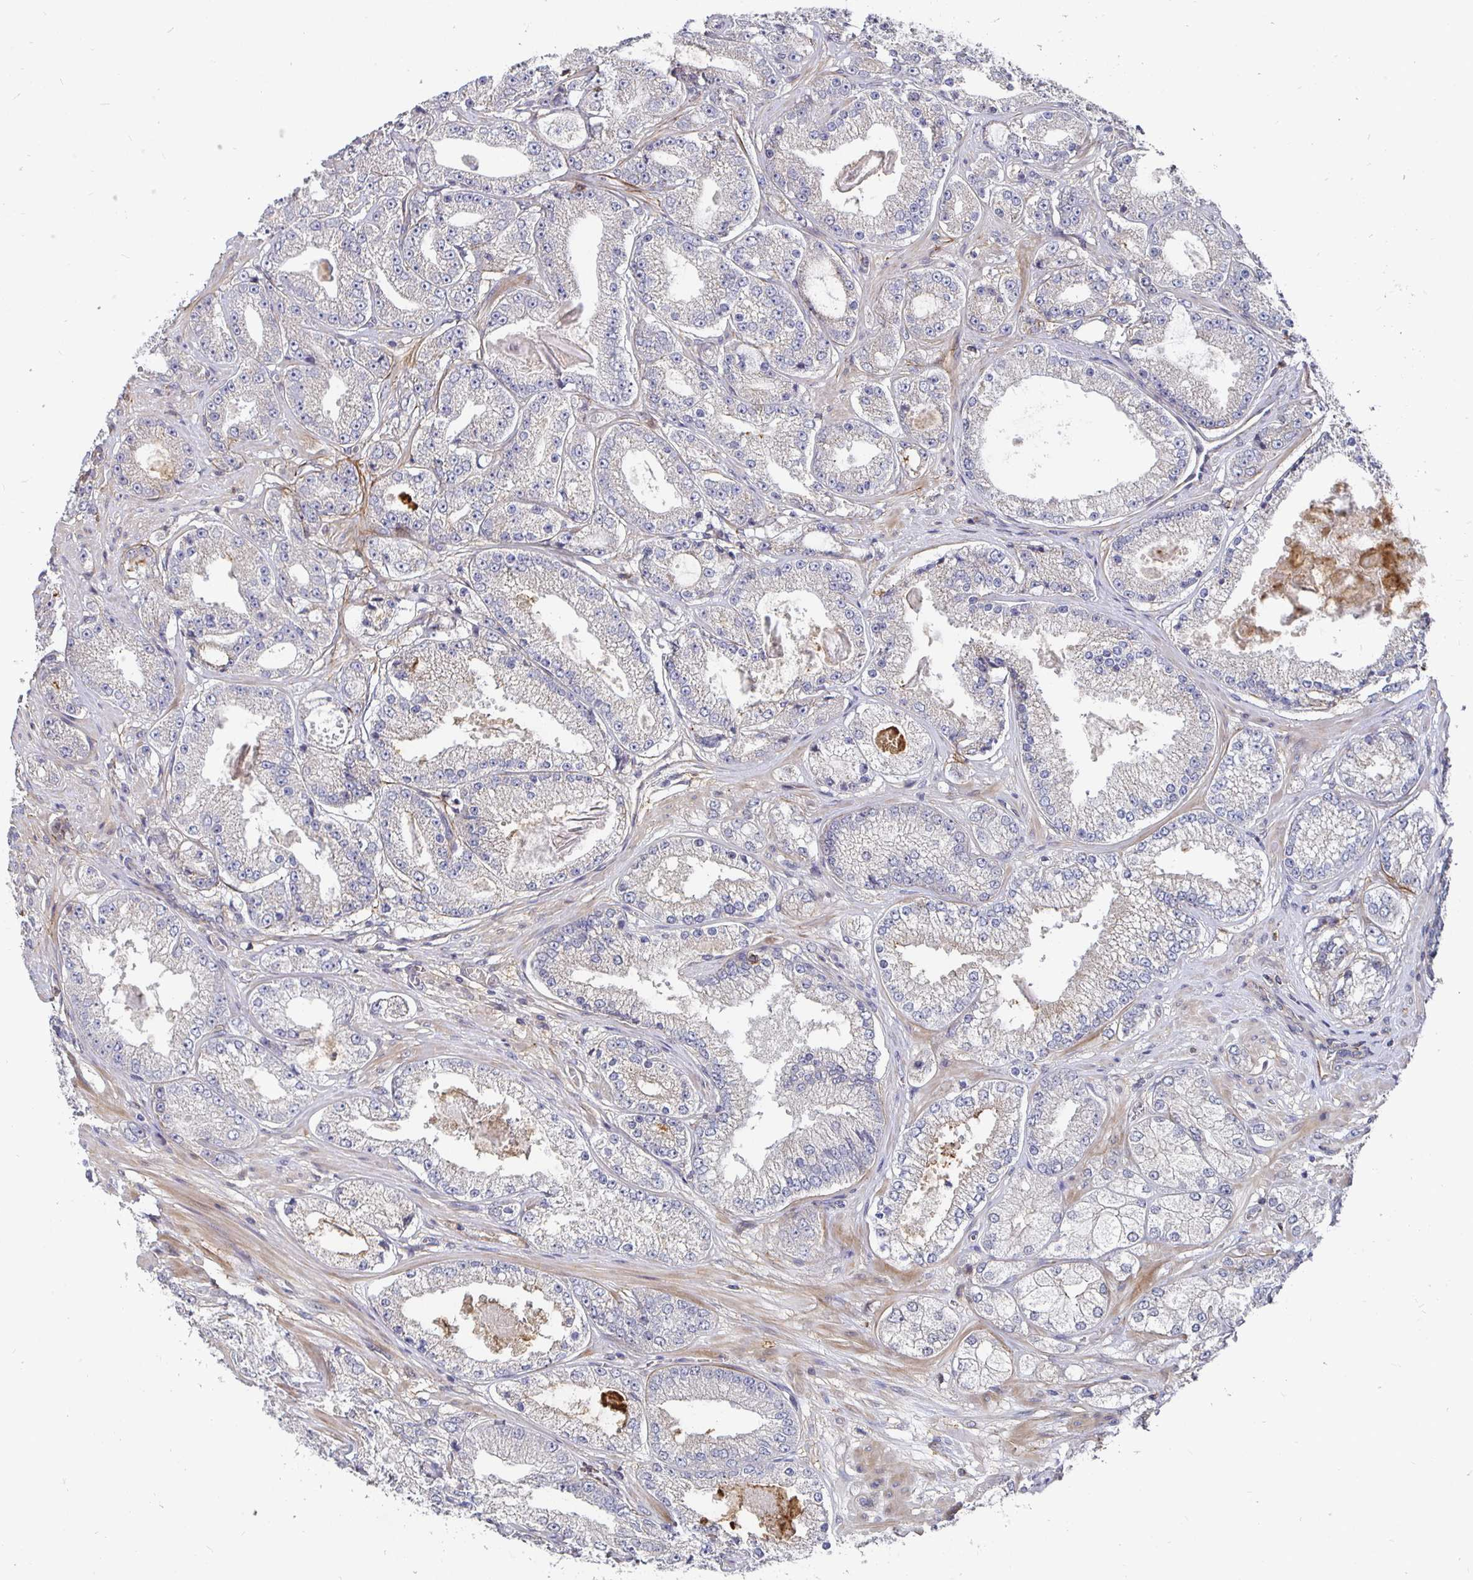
{"staining": {"intensity": "negative", "quantity": "none", "location": "none"}, "tissue": "prostate cancer", "cell_type": "Tumor cells", "image_type": "cancer", "snomed": [{"axis": "morphology", "description": "Normal tissue, NOS"}, {"axis": "morphology", "description": "Adenocarcinoma, High grade"}, {"axis": "topography", "description": "Prostate"}, {"axis": "topography", "description": "Peripheral nerve tissue"}], "caption": "IHC image of human prostate cancer stained for a protein (brown), which reveals no positivity in tumor cells.", "gene": "GJA4", "patient": {"sex": "male", "age": 68}}